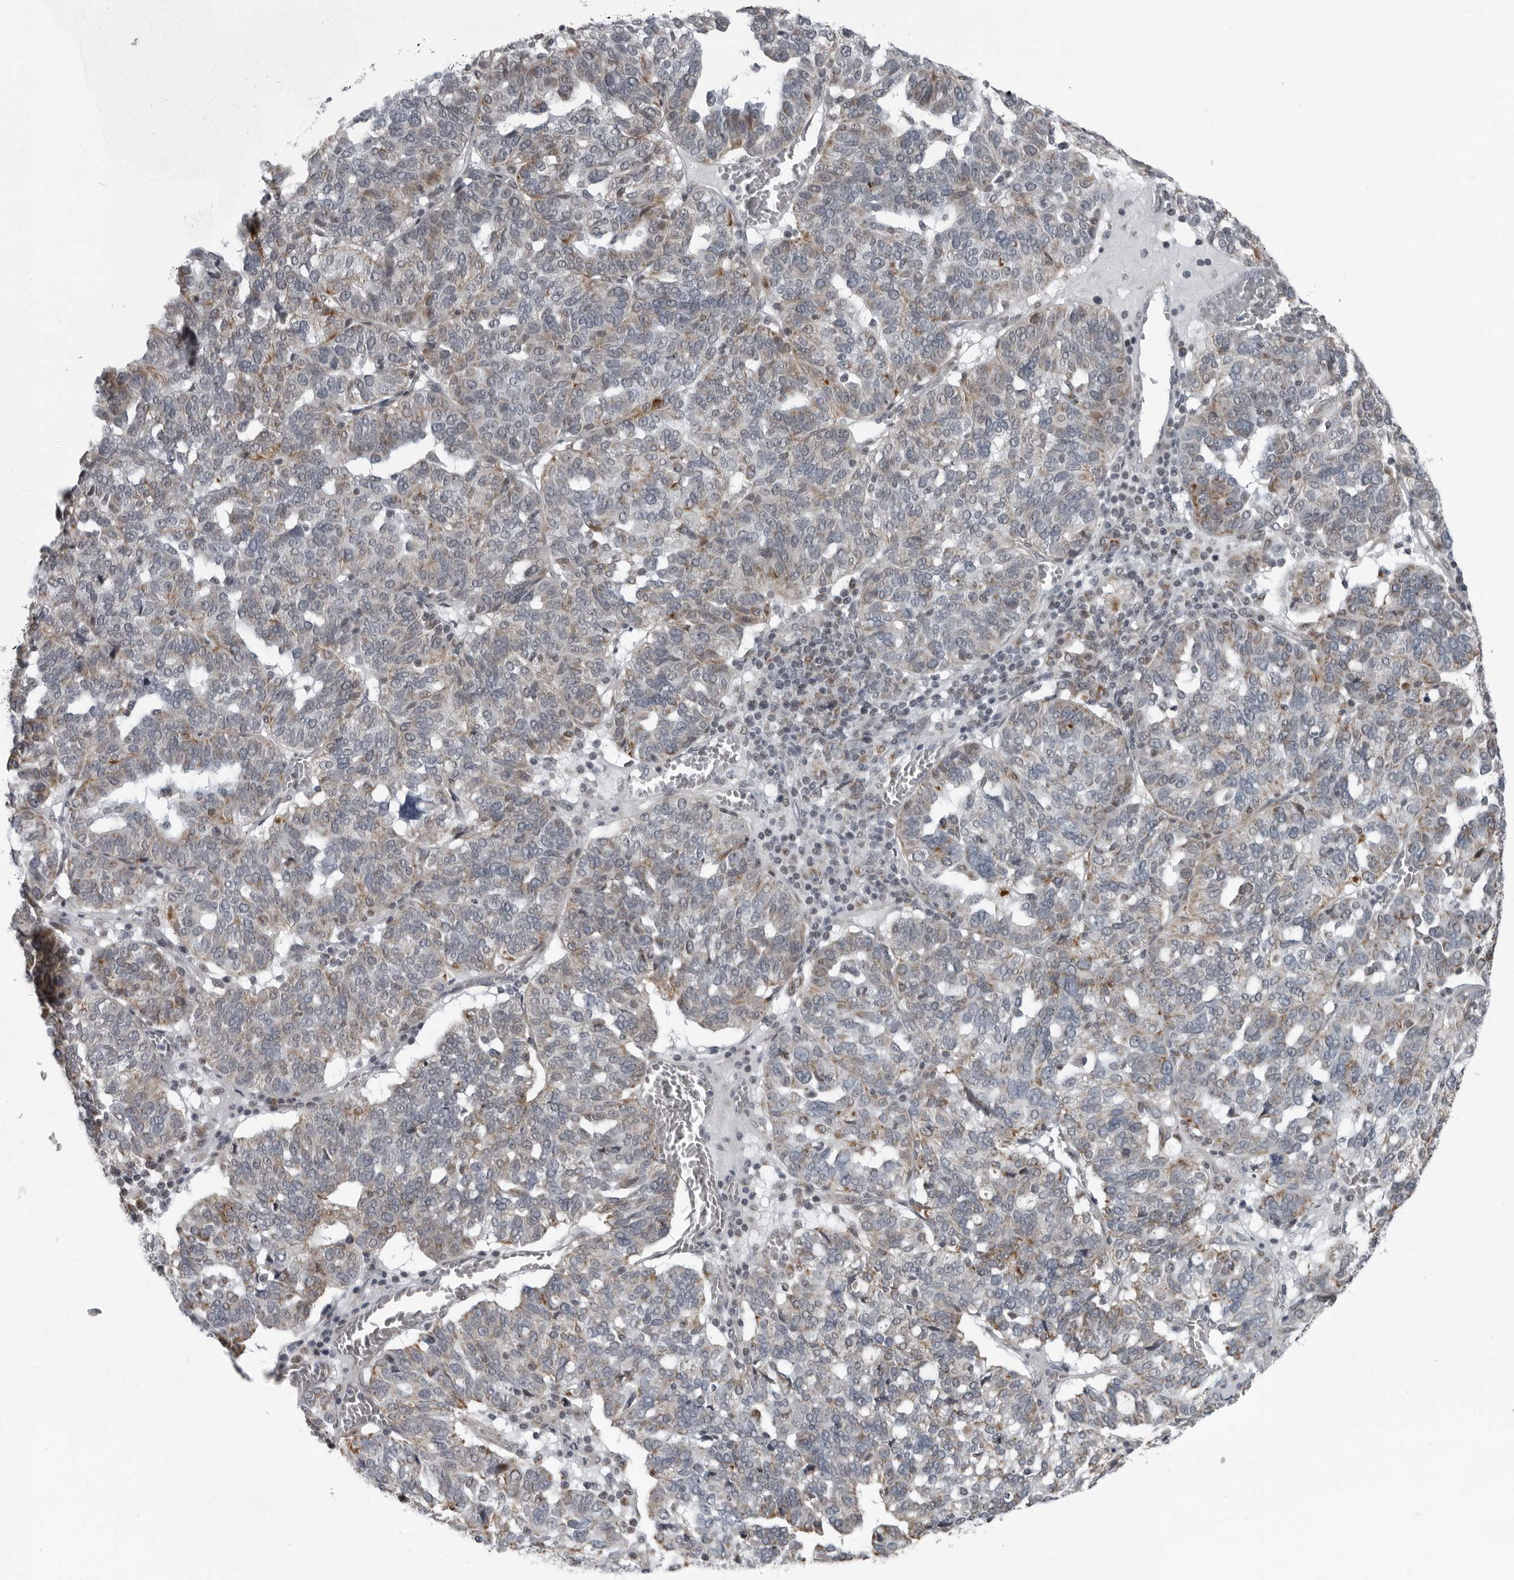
{"staining": {"intensity": "weak", "quantity": "<25%", "location": "cytoplasmic/membranous"}, "tissue": "ovarian cancer", "cell_type": "Tumor cells", "image_type": "cancer", "snomed": [{"axis": "morphology", "description": "Cystadenocarcinoma, serous, NOS"}, {"axis": "topography", "description": "Ovary"}], "caption": "Ovarian serous cystadenocarcinoma was stained to show a protein in brown. There is no significant expression in tumor cells. (Immunohistochemistry (ihc), brightfield microscopy, high magnification).", "gene": "RTCA", "patient": {"sex": "female", "age": 59}}